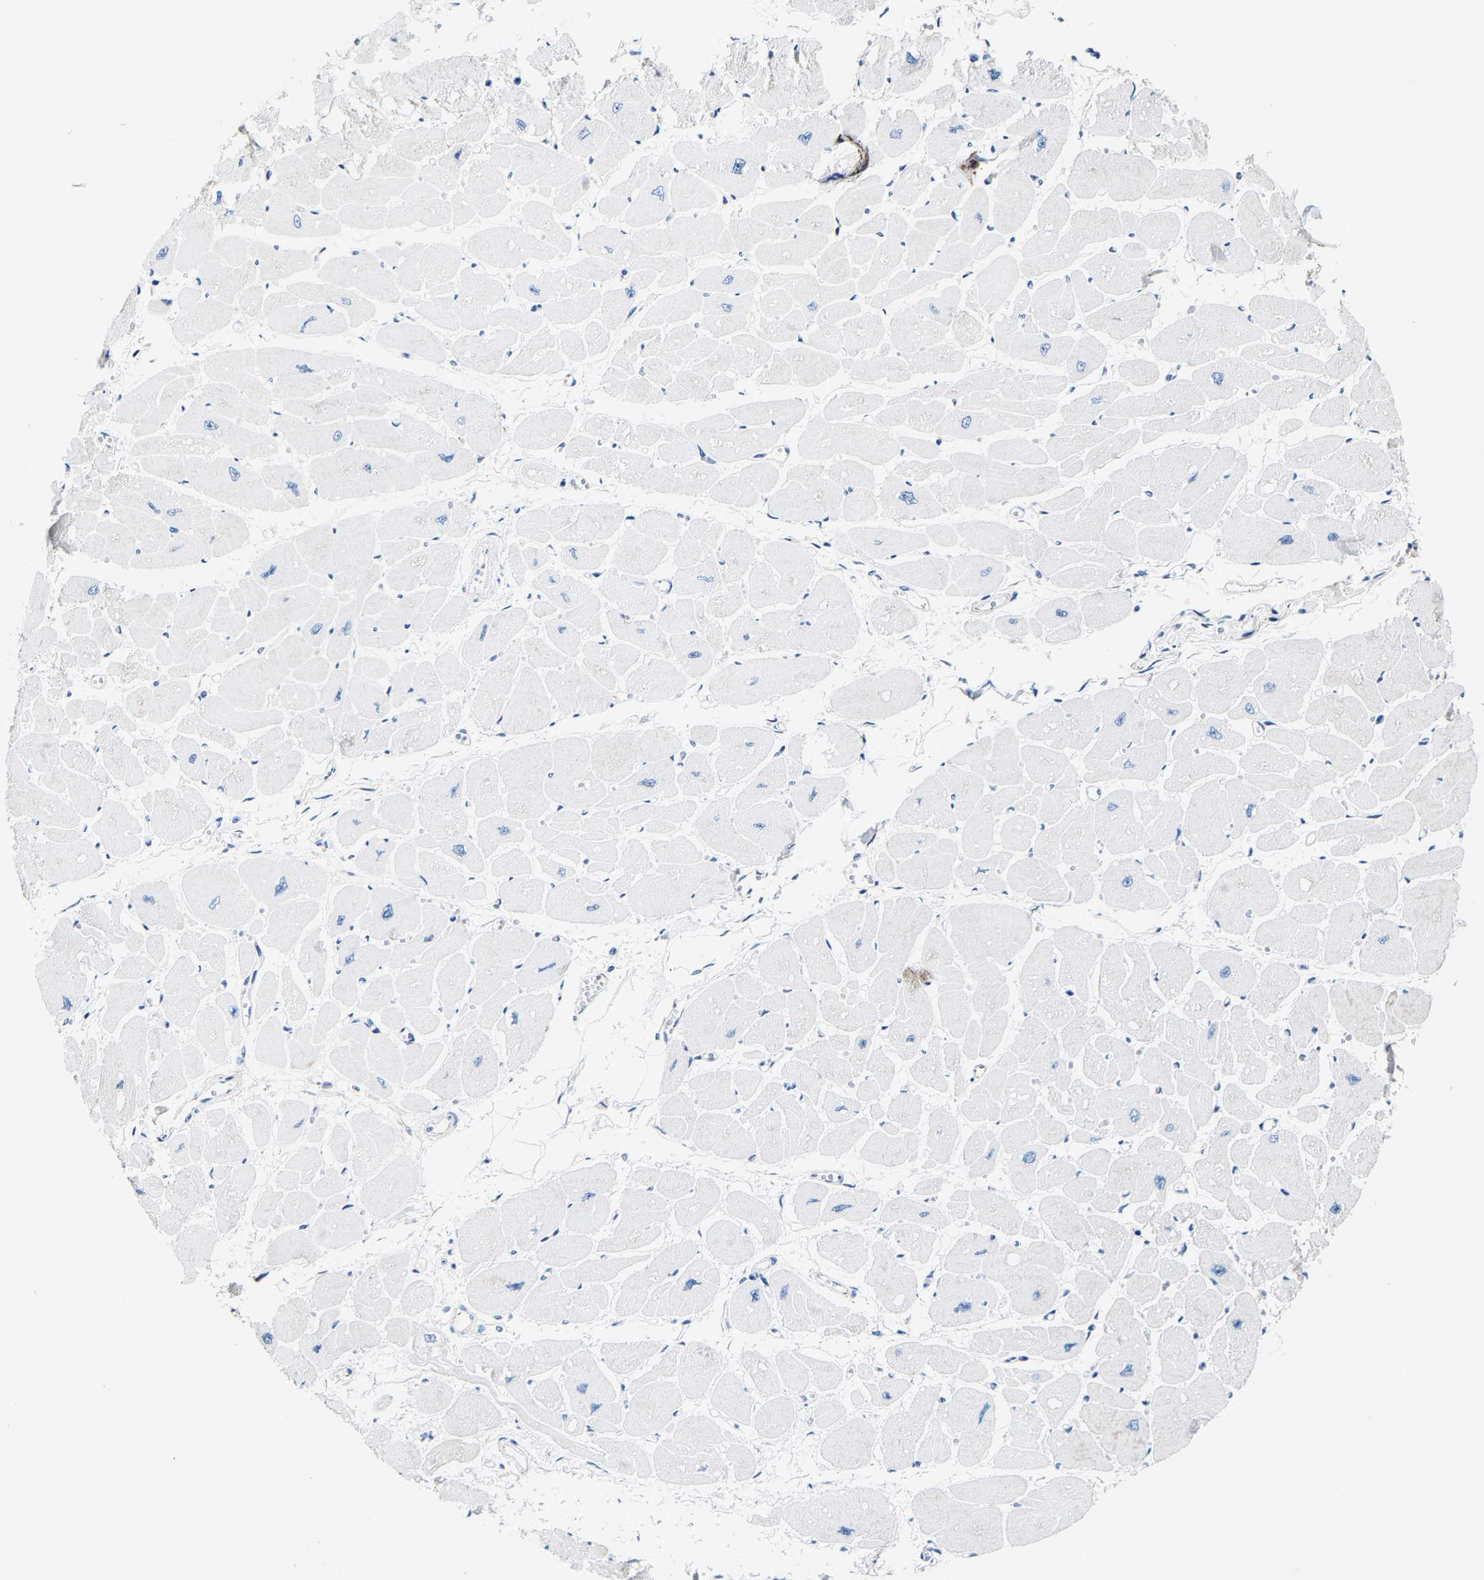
{"staining": {"intensity": "negative", "quantity": "none", "location": "none"}, "tissue": "heart muscle", "cell_type": "Cardiomyocytes", "image_type": "normal", "snomed": [{"axis": "morphology", "description": "Normal tissue, NOS"}, {"axis": "topography", "description": "Heart"}], "caption": "Immunohistochemistry (IHC) of normal human heart muscle demonstrates no staining in cardiomyocytes. Brightfield microscopy of immunohistochemistry (IHC) stained with DAB (3,3'-diaminobenzidine) (brown) and hematoxylin (blue), captured at high magnification.", "gene": "MMEL1", "patient": {"sex": "female", "age": 54}}